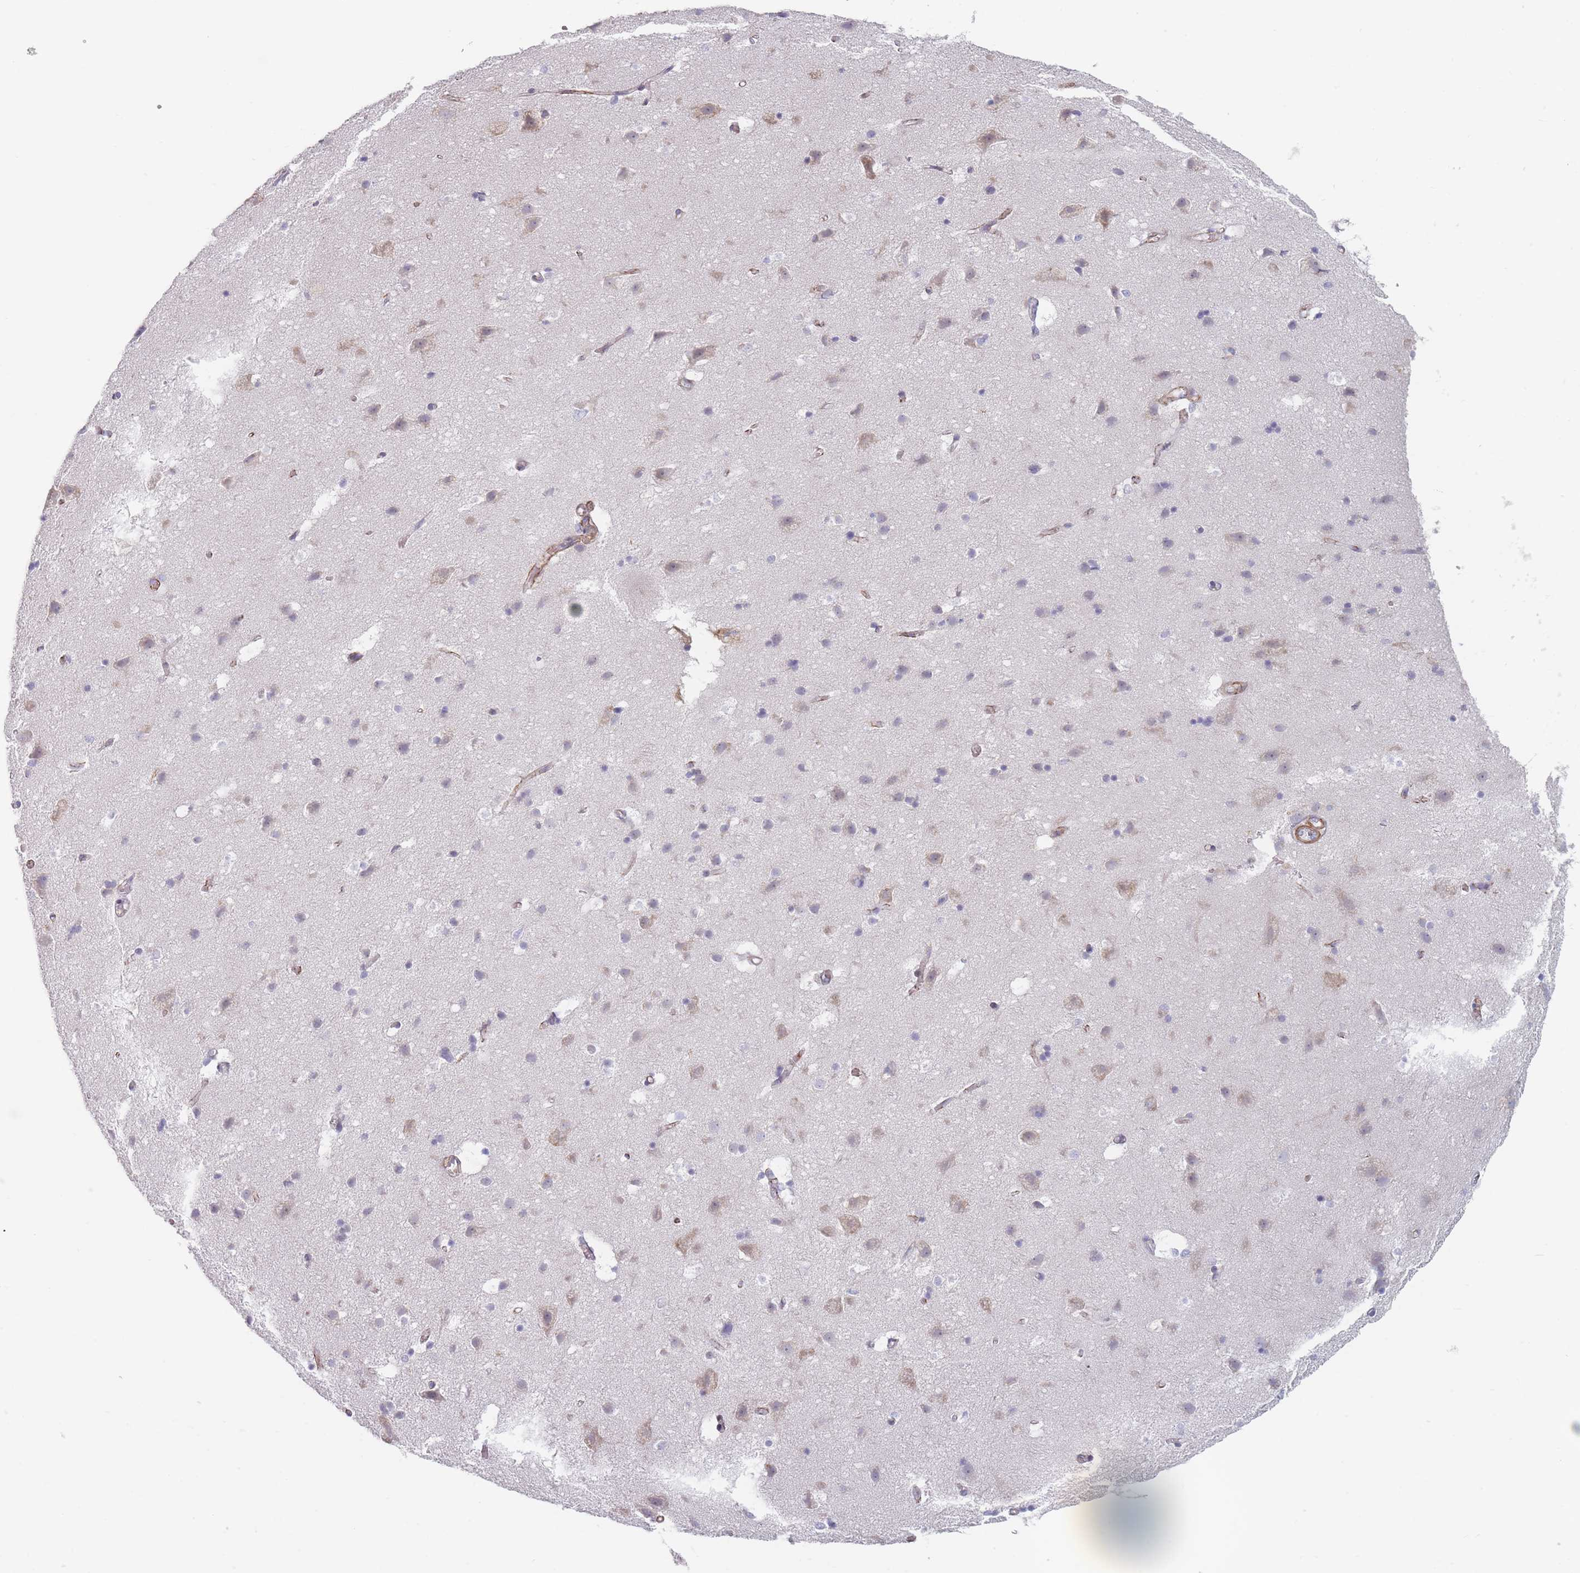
{"staining": {"intensity": "moderate", "quantity": "25%-75%", "location": "cytoplasmic/membranous"}, "tissue": "cerebral cortex", "cell_type": "Endothelial cells", "image_type": "normal", "snomed": [{"axis": "morphology", "description": "Normal tissue, NOS"}, {"axis": "topography", "description": "Cerebral cortex"}], "caption": "Protein expression analysis of unremarkable cerebral cortex shows moderate cytoplasmic/membranous expression in about 25%-75% of endothelial cells. (DAB IHC with brightfield microscopy, high magnification).", "gene": "ERBIN", "patient": {"sex": "male", "age": 54}}